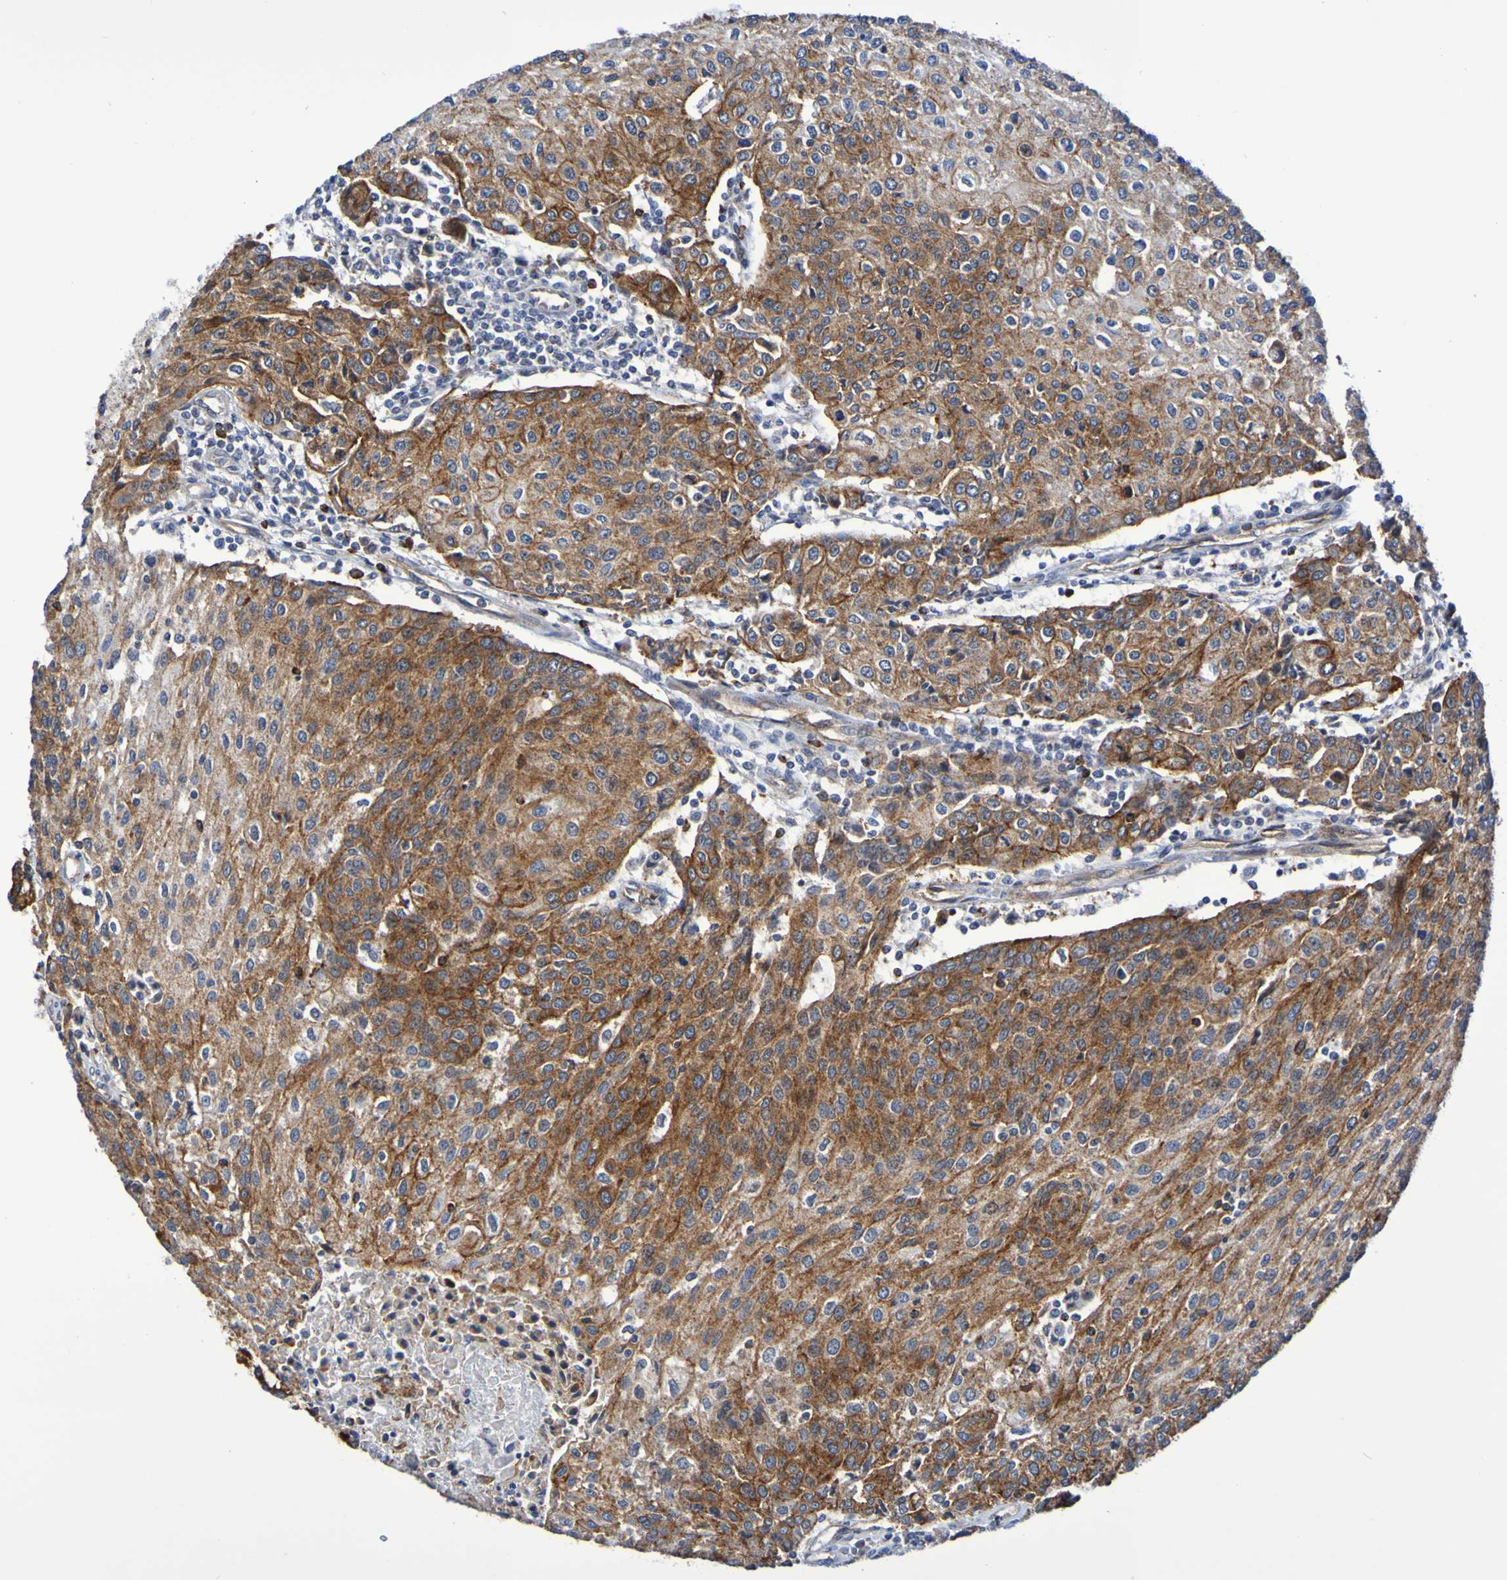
{"staining": {"intensity": "moderate", "quantity": ">75%", "location": "cytoplasmic/membranous"}, "tissue": "urothelial cancer", "cell_type": "Tumor cells", "image_type": "cancer", "snomed": [{"axis": "morphology", "description": "Urothelial carcinoma, High grade"}, {"axis": "topography", "description": "Urinary bladder"}], "caption": "Immunohistochemistry (IHC) histopathology image of neoplastic tissue: human urothelial carcinoma (high-grade) stained using immunohistochemistry reveals medium levels of moderate protein expression localized specifically in the cytoplasmic/membranous of tumor cells, appearing as a cytoplasmic/membranous brown color.", "gene": "GJB1", "patient": {"sex": "female", "age": 85}}